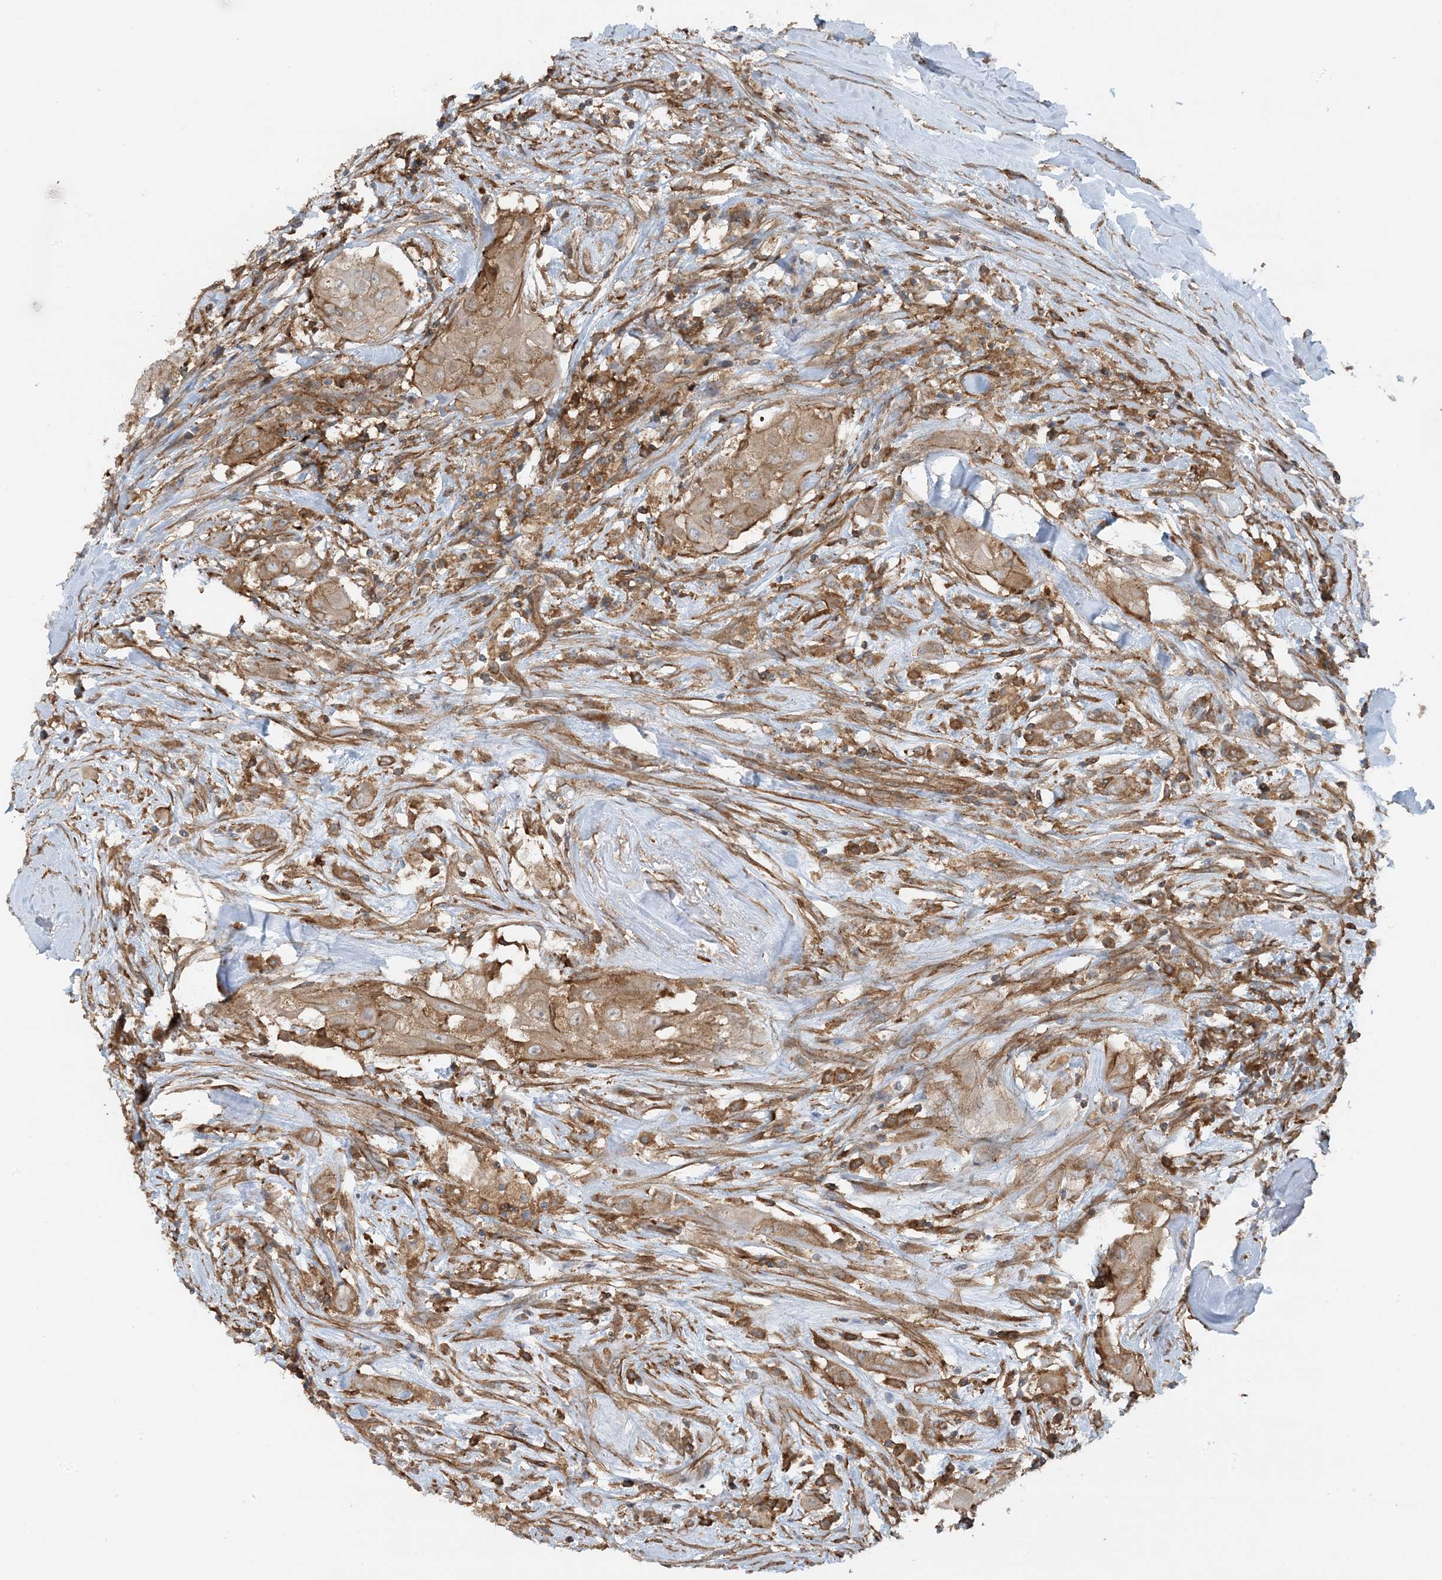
{"staining": {"intensity": "moderate", "quantity": ">75%", "location": "cytoplasmic/membranous"}, "tissue": "thyroid cancer", "cell_type": "Tumor cells", "image_type": "cancer", "snomed": [{"axis": "morphology", "description": "Papillary adenocarcinoma, NOS"}, {"axis": "topography", "description": "Thyroid gland"}], "caption": "A brown stain labels moderate cytoplasmic/membranous expression of a protein in papillary adenocarcinoma (thyroid) tumor cells.", "gene": "STAM2", "patient": {"sex": "female", "age": 59}}